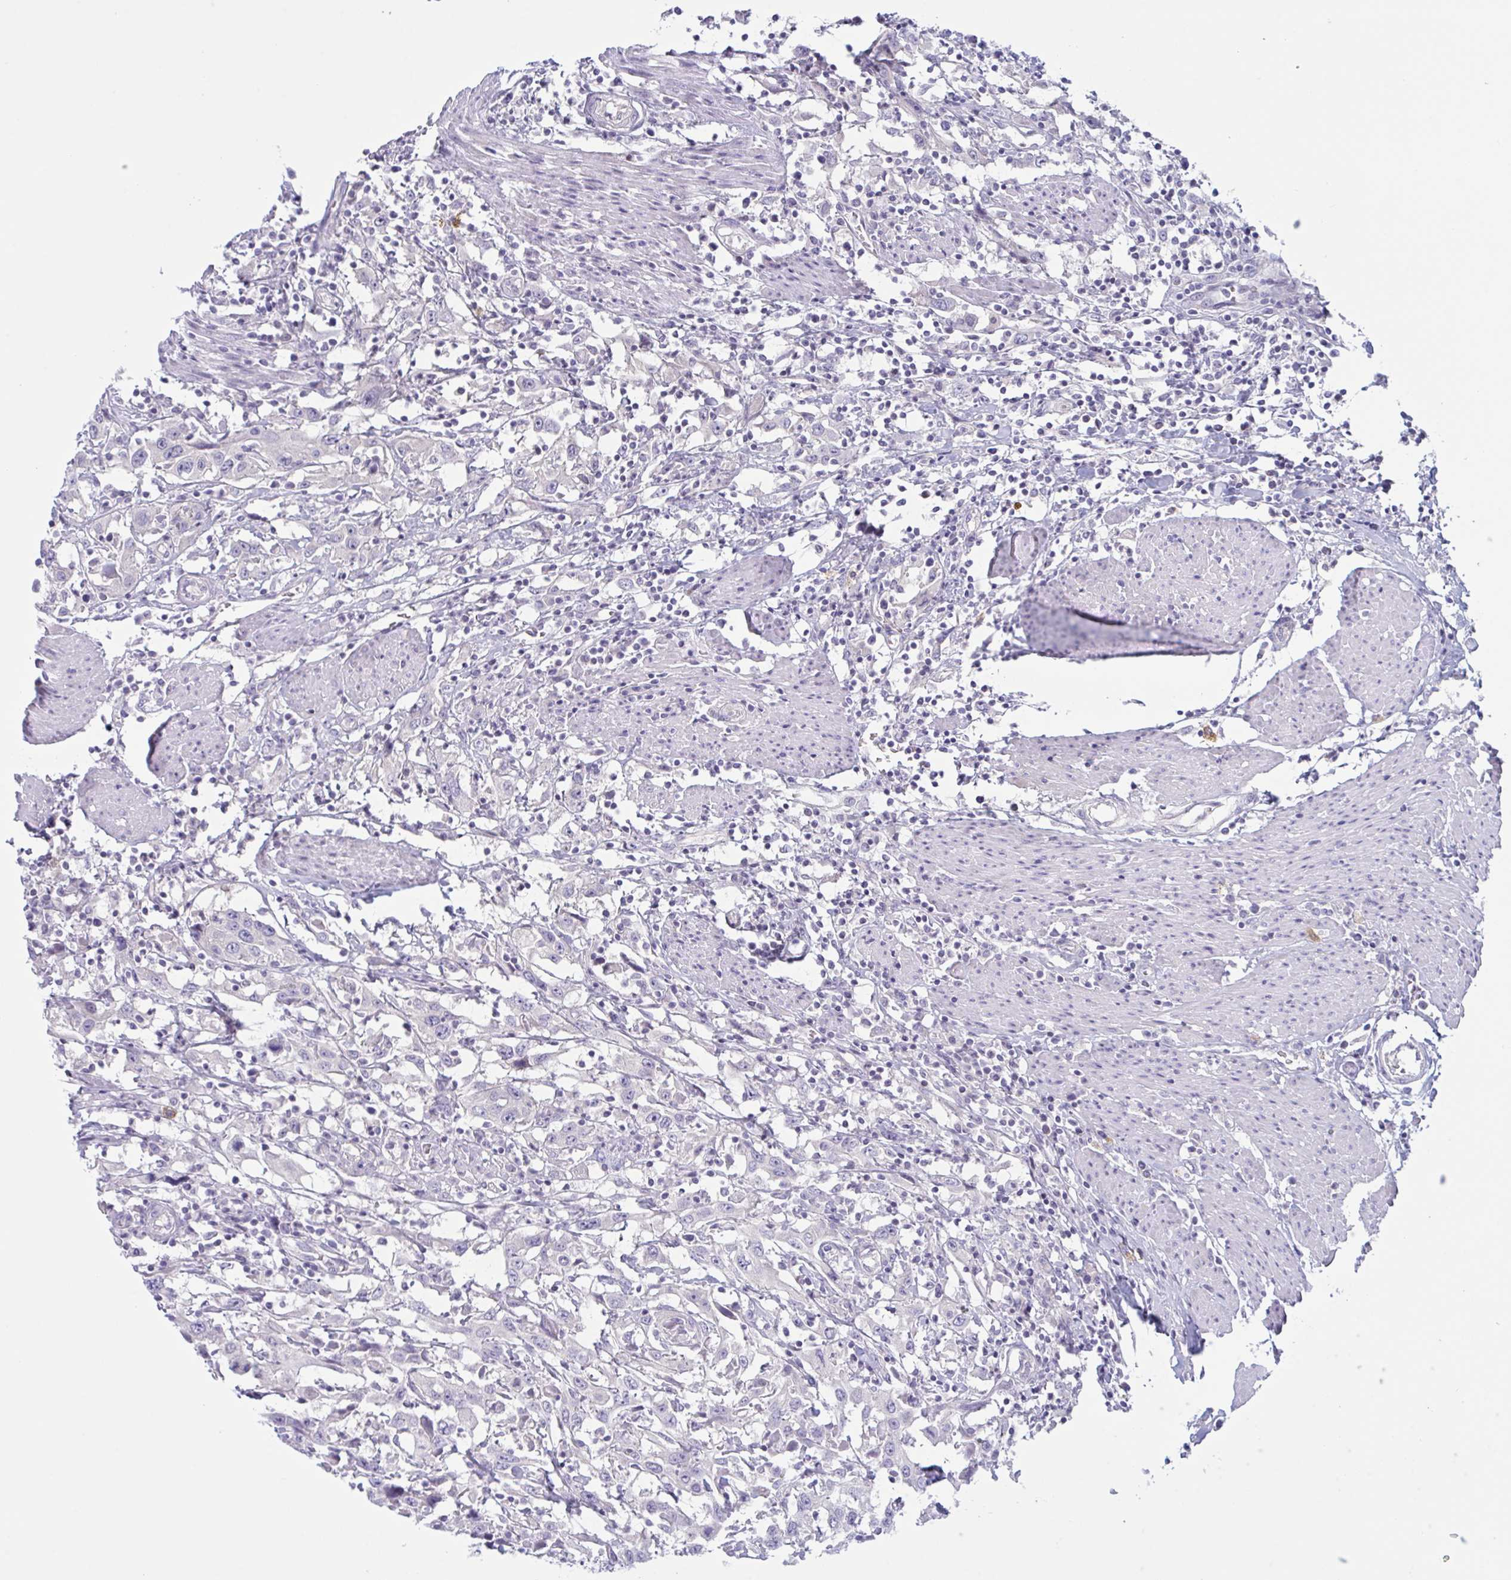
{"staining": {"intensity": "negative", "quantity": "none", "location": "none"}, "tissue": "urothelial cancer", "cell_type": "Tumor cells", "image_type": "cancer", "snomed": [{"axis": "morphology", "description": "Urothelial carcinoma, High grade"}, {"axis": "topography", "description": "Urinary bladder"}], "caption": "Immunohistochemistry of urothelial carcinoma (high-grade) displays no staining in tumor cells.", "gene": "NAA30", "patient": {"sex": "male", "age": 61}}